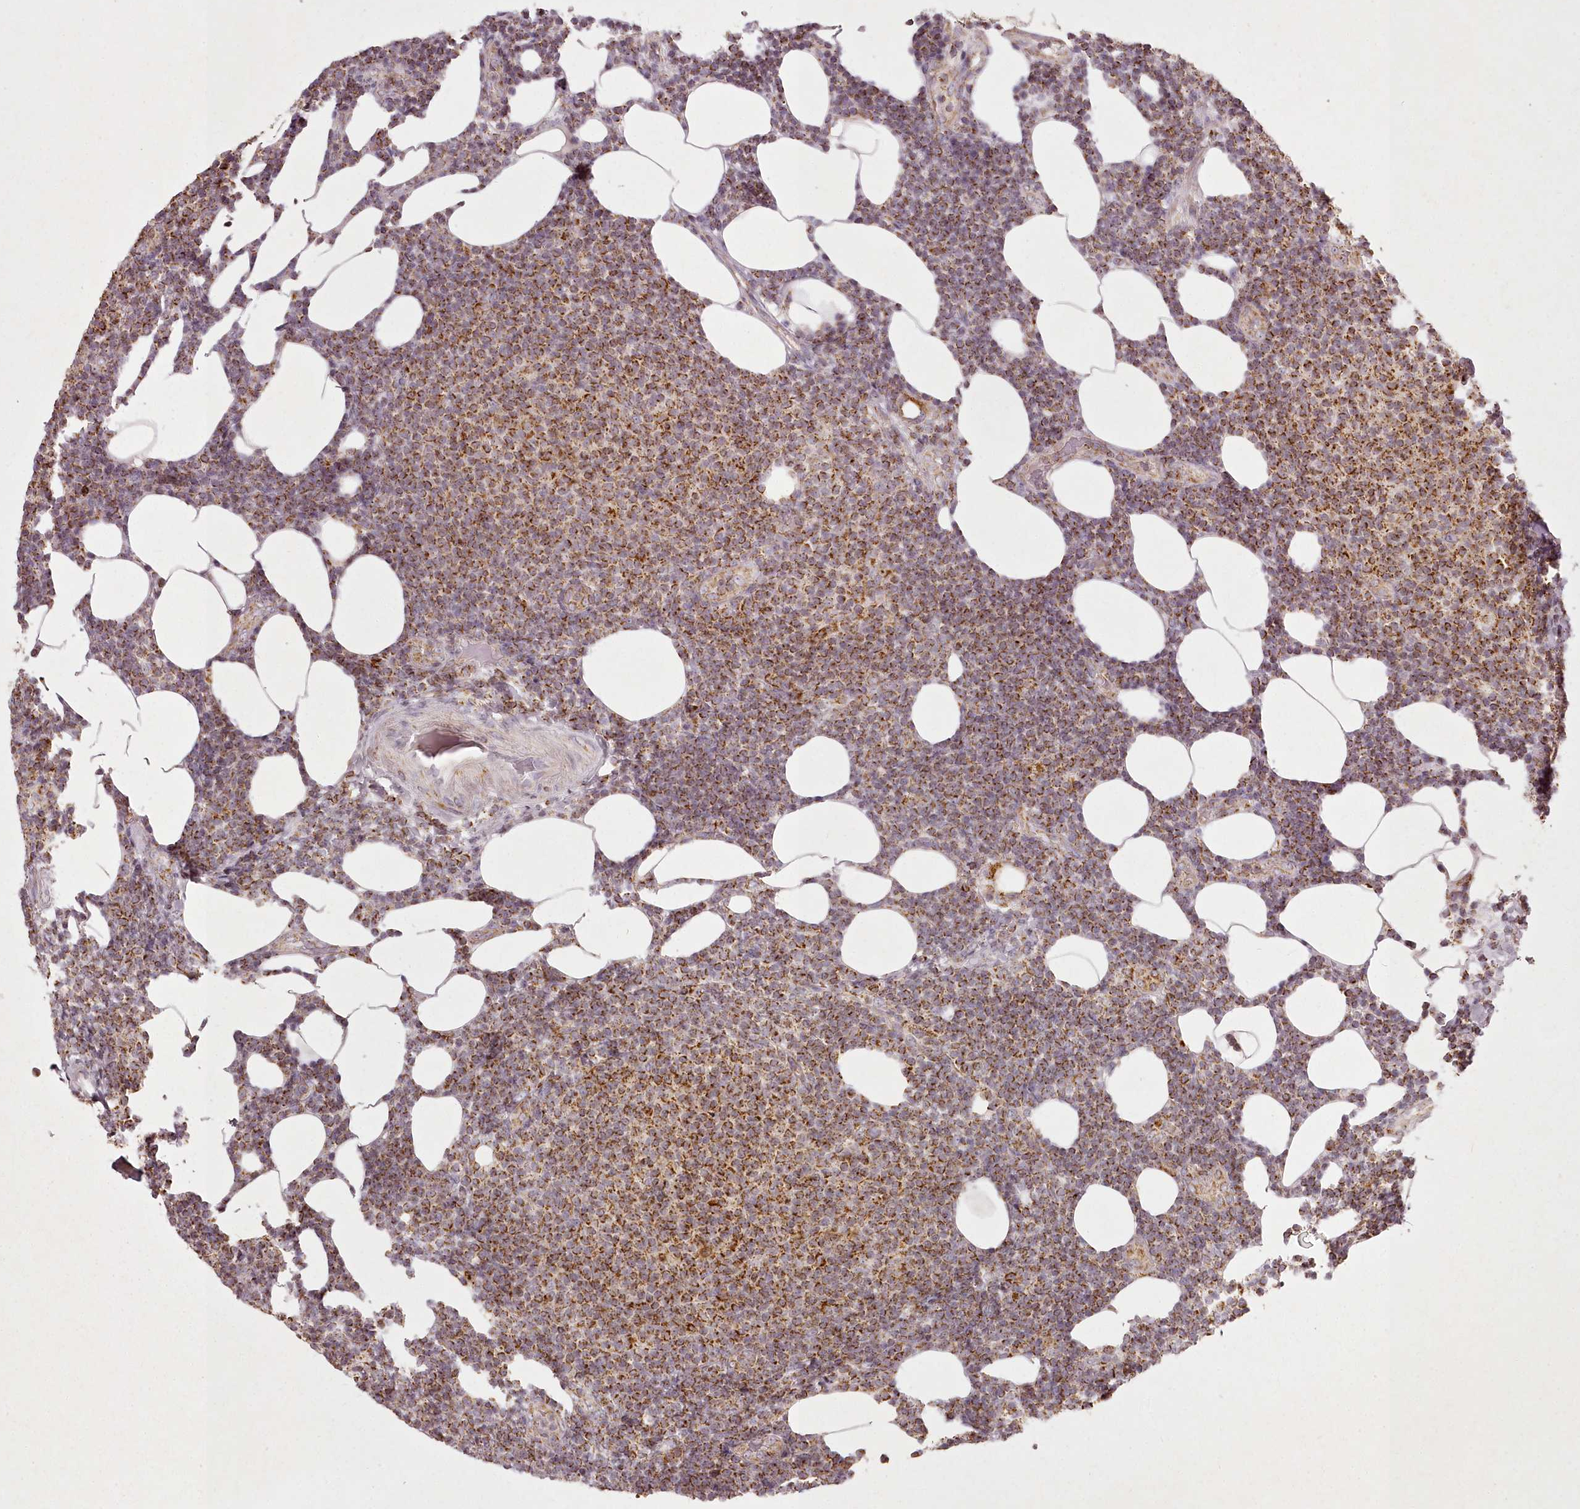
{"staining": {"intensity": "strong", "quantity": "25%-75%", "location": "cytoplasmic/membranous"}, "tissue": "lymphoma", "cell_type": "Tumor cells", "image_type": "cancer", "snomed": [{"axis": "morphology", "description": "Malignant lymphoma, non-Hodgkin's type, Low grade"}, {"axis": "topography", "description": "Lymph node"}], "caption": "Low-grade malignant lymphoma, non-Hodgkin's type stained for a protein (brown) shows strong cytoplasmic/membranous positive staining in approximately 25%-75% of tumor cells.", "gene": "CHCHD2", "patient": {"sex": "male", "age": 66}}